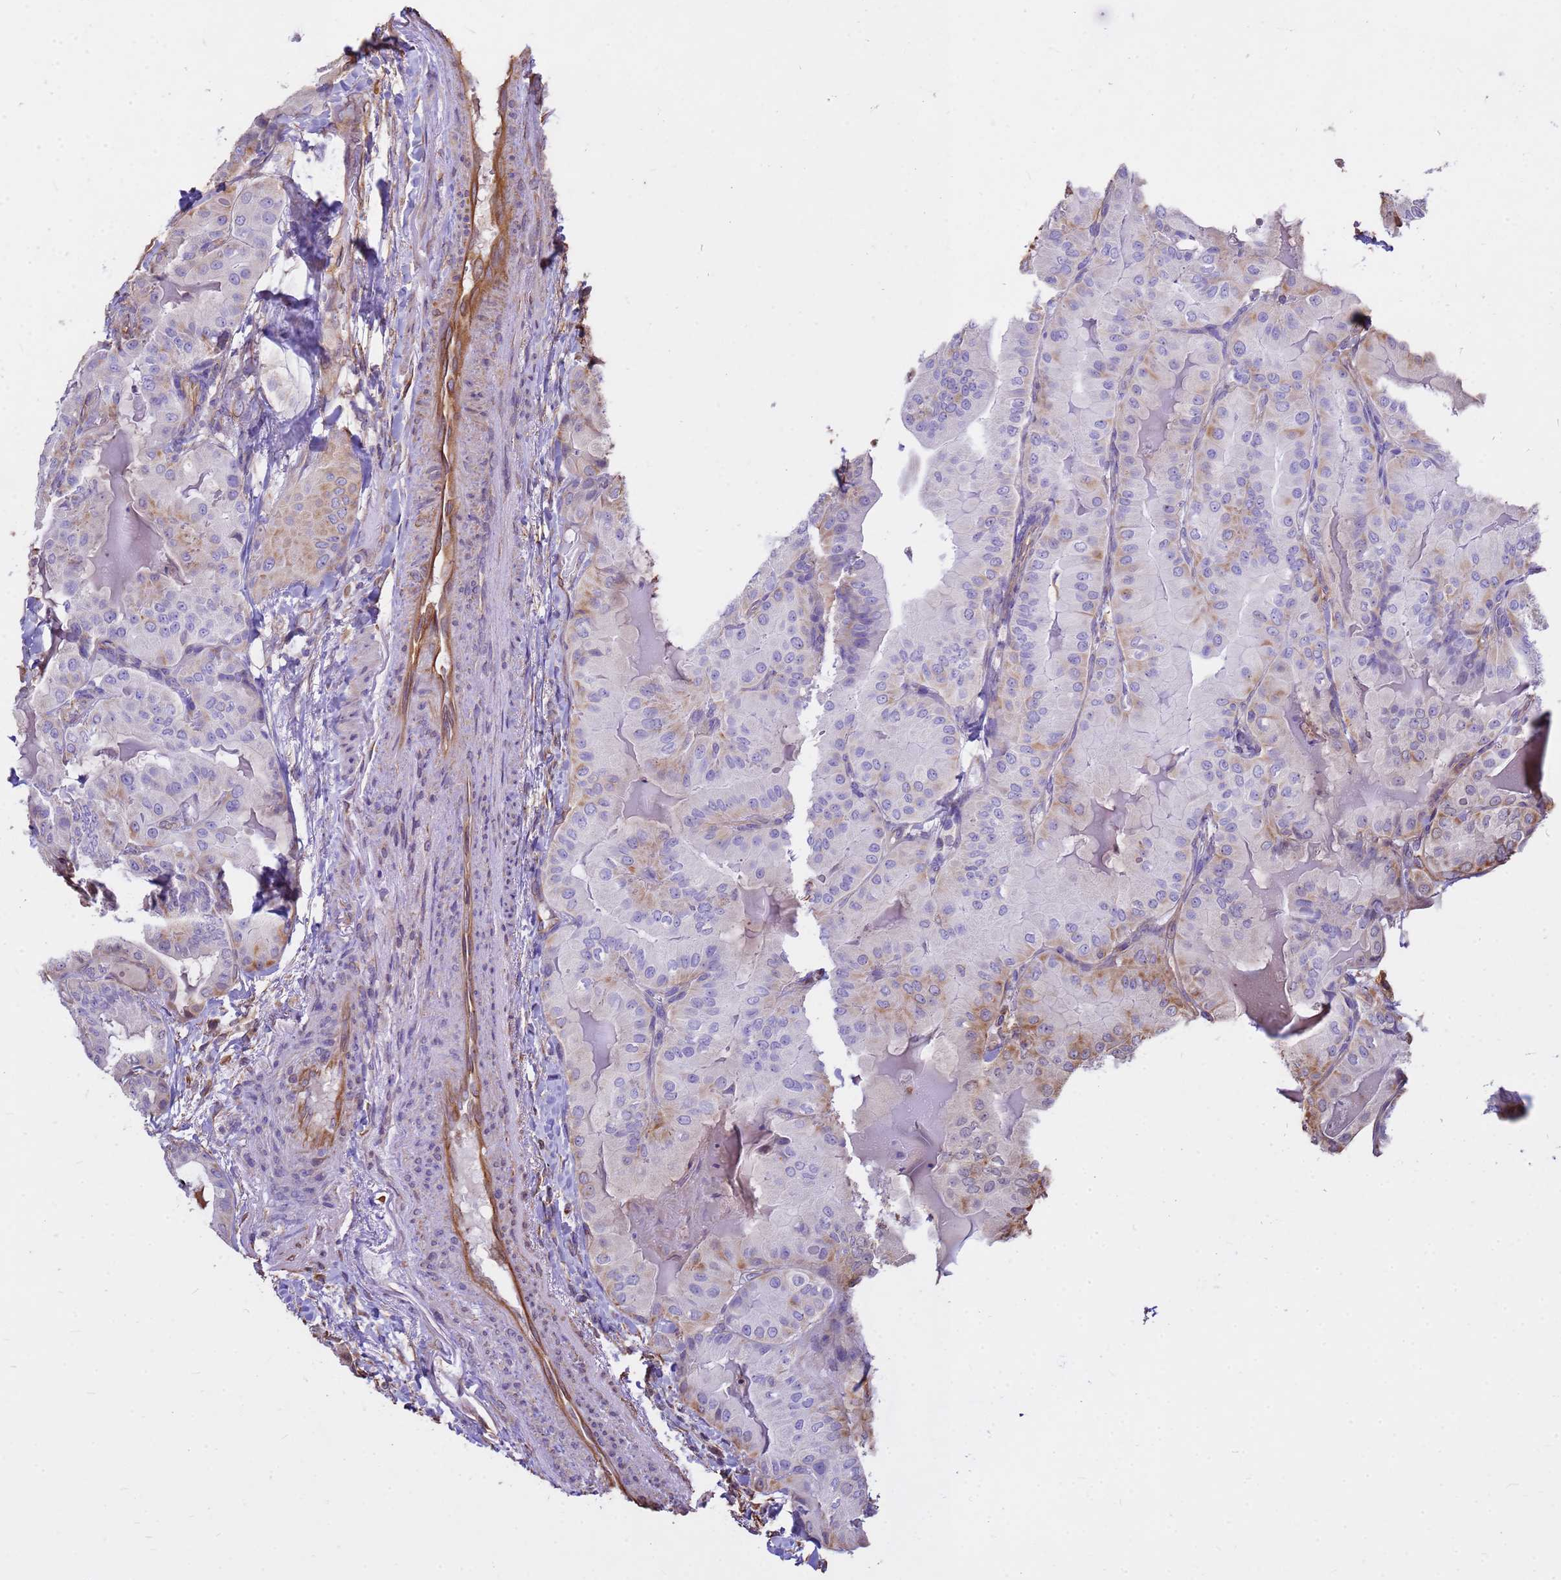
{"staining": {"intensity": "moderate", "quantity": "<25%", "location": "cytoplasmic/membranous"}, "tissue": "thyroid cancer", "cell_type": "Tumor cells", "image_type": "cancer", "snomed": [{"axis": "morphology", "description": "Papillary adenocarcinoma, NOS"}, {"axis": "topography", "description": "Thyroid gland"}], "caption": "Papillary adenocarcinoma (thyroid) stained with a protein marker exhibits moderate staining in tumor cells.", "gene": "TCEAL3", "patient": {"sex": "female", "age": 68}}